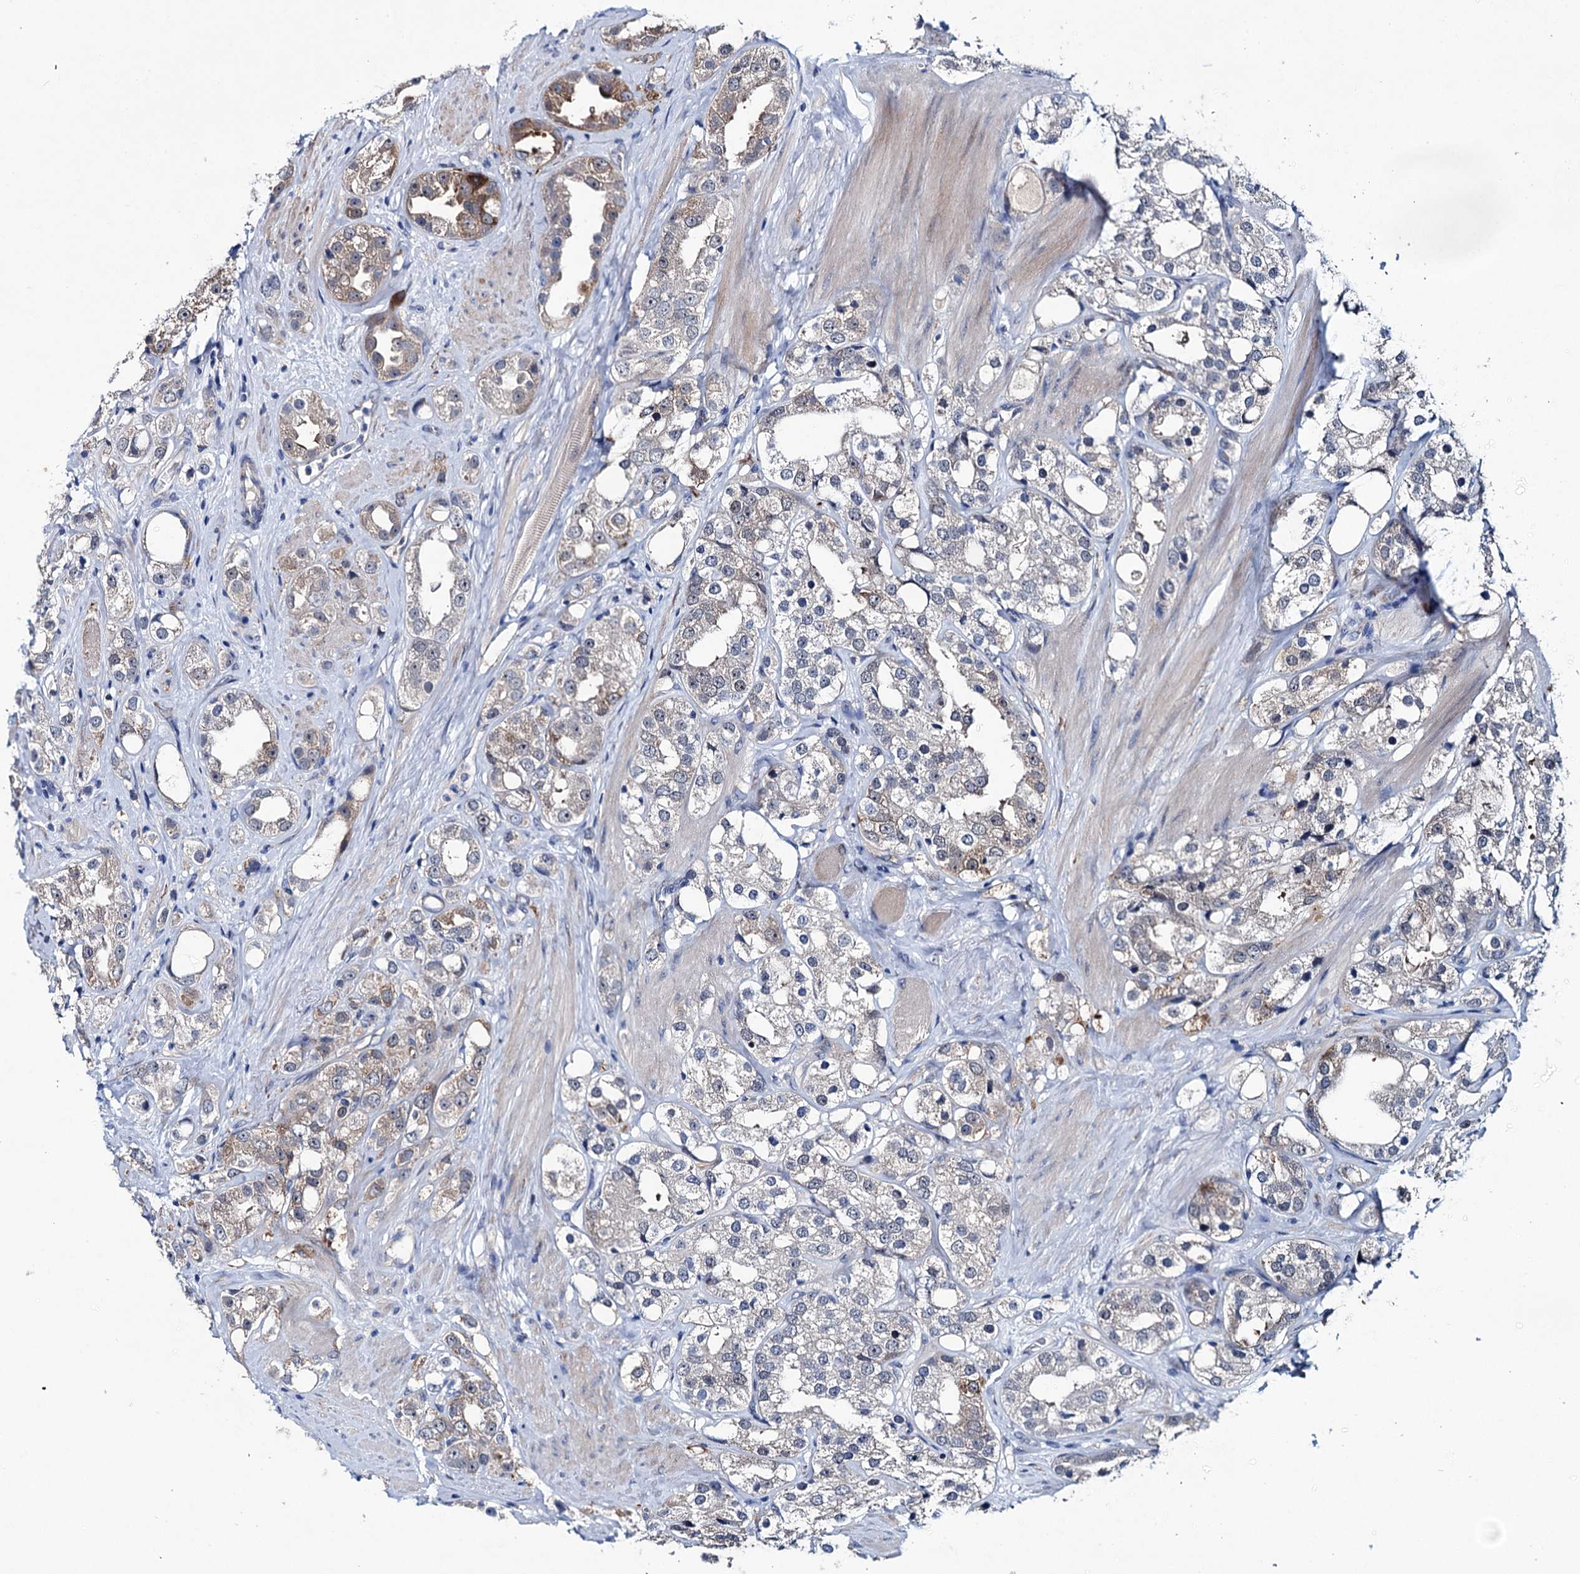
{"staining": {"intensity": "weak", "quantity": "<25%", "location": "cytoplasmic/membranous"}, "tissue": "prostate cancer", "cell_type": "Tumor cells", "image_type": "cancer", "snomed": [{"axis": "morphology", "description": "Adenocarcinoma, NOS"}, {"axis": "topography", "description": "Prostate"}], "caption": "Immunohistochemistry (IHC) photomicrograph of neoplastic tissue: human adenocarcinoma (prostate) stained with DAB (3,3'-diaminobenzidine) exhibits no significant protein expression in tumor cells.", "gene": "EYA4", "patient": {"sex": "male", "age": 79}}